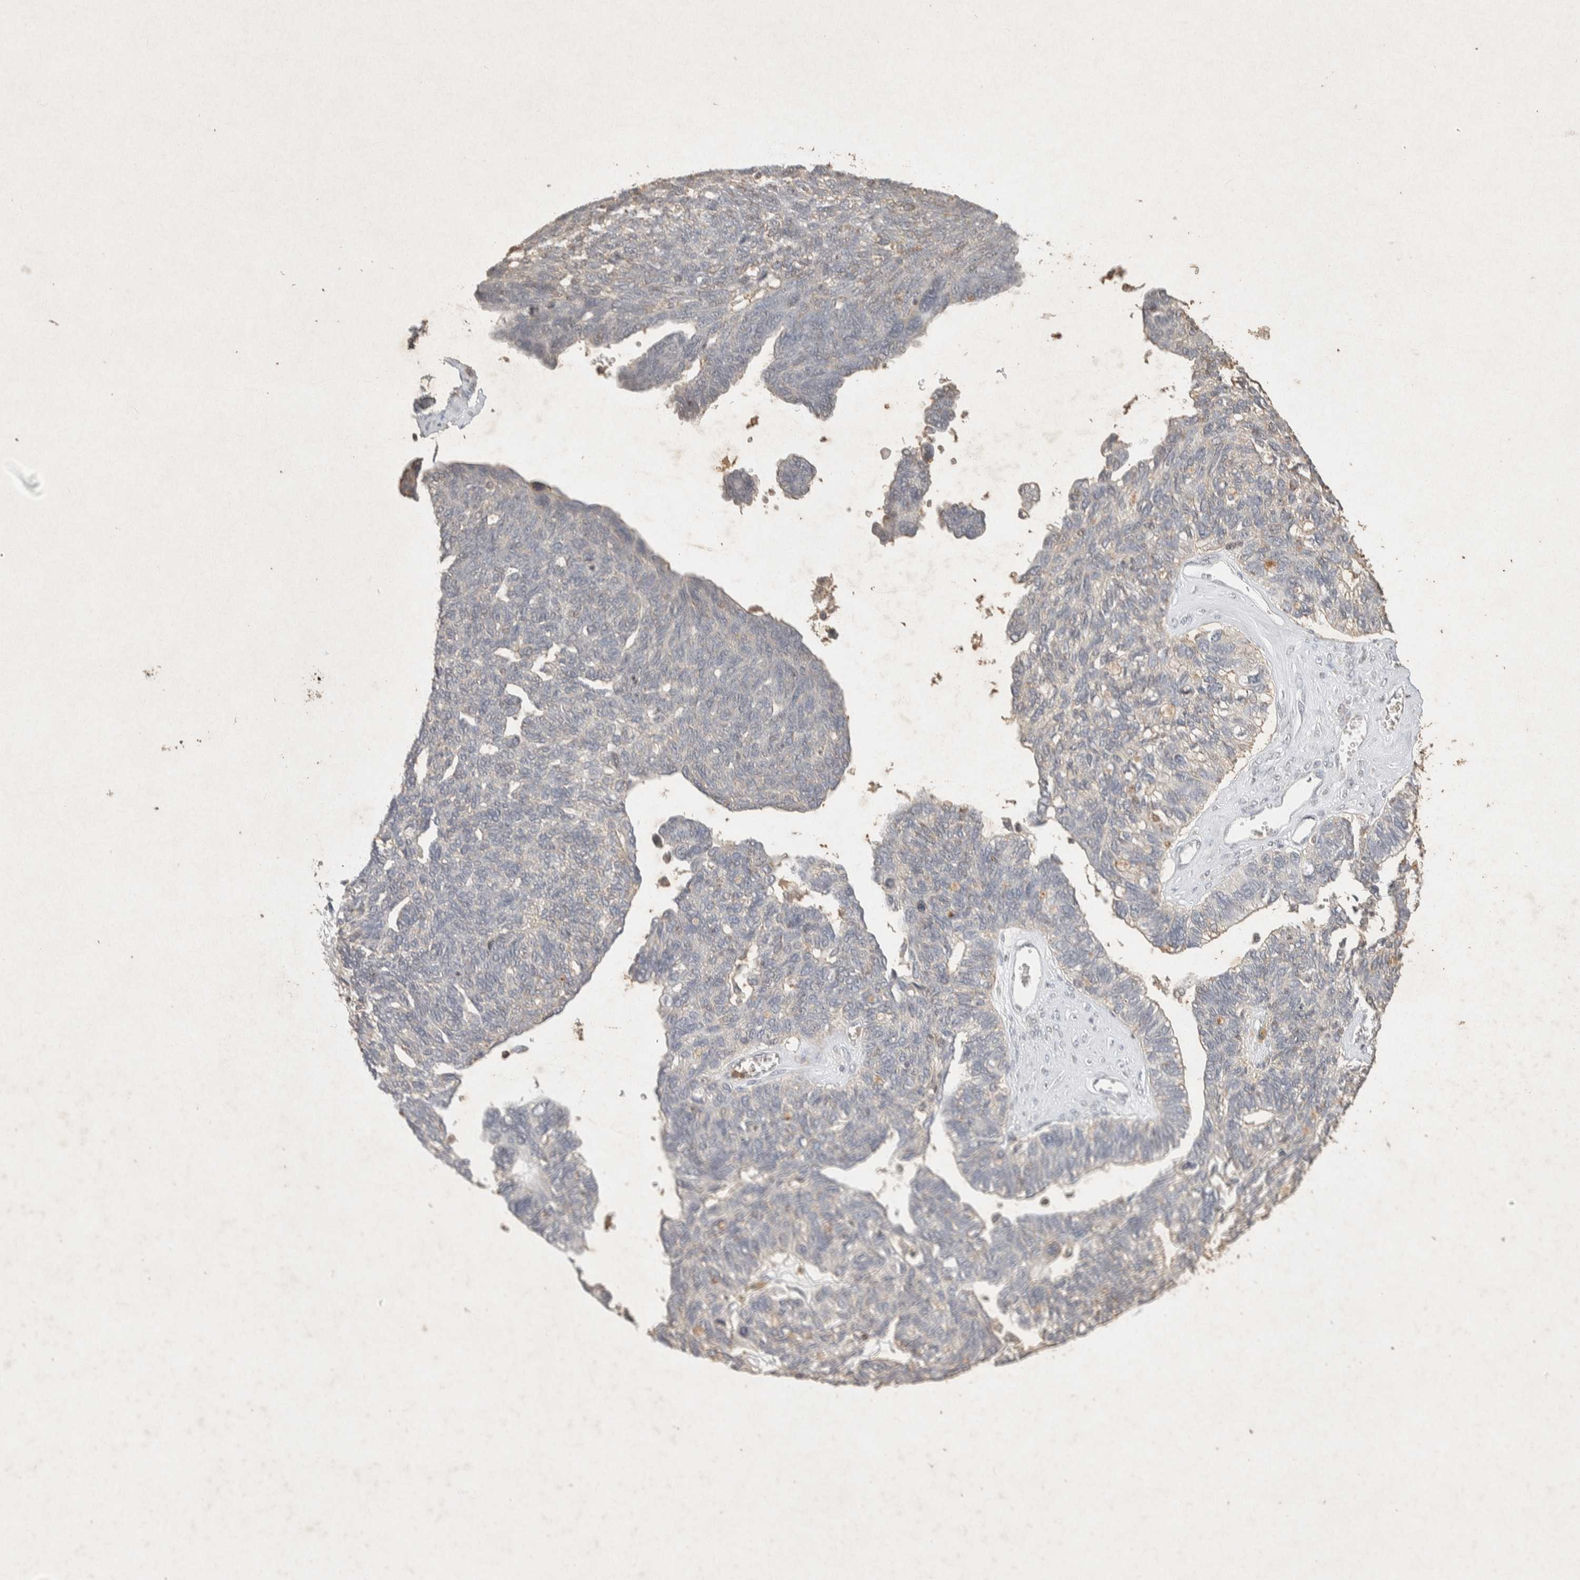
{"staining": {"intensity": "negative", "quantity": "none", "location": "none"}, "tissue": "ovarian cancer", "cell_type": "Tumor cells", "image_type": "cancer", "snomed": [{"axis": "morphology", "description": "Cystadenocarcinoma, serous, NOS"}, {"axis": "topography", "description": "Ovary"}], "caption": "Immunohistochemistry of ovarian serous cystadenocarcinoma reveals no staining in tumor cells. (DAB (3,3'-diaminobenzidine) IHC with hematoxylin counter stain).", "gene": "RAC2", "patient": {"sex": "female", "age": 79}}